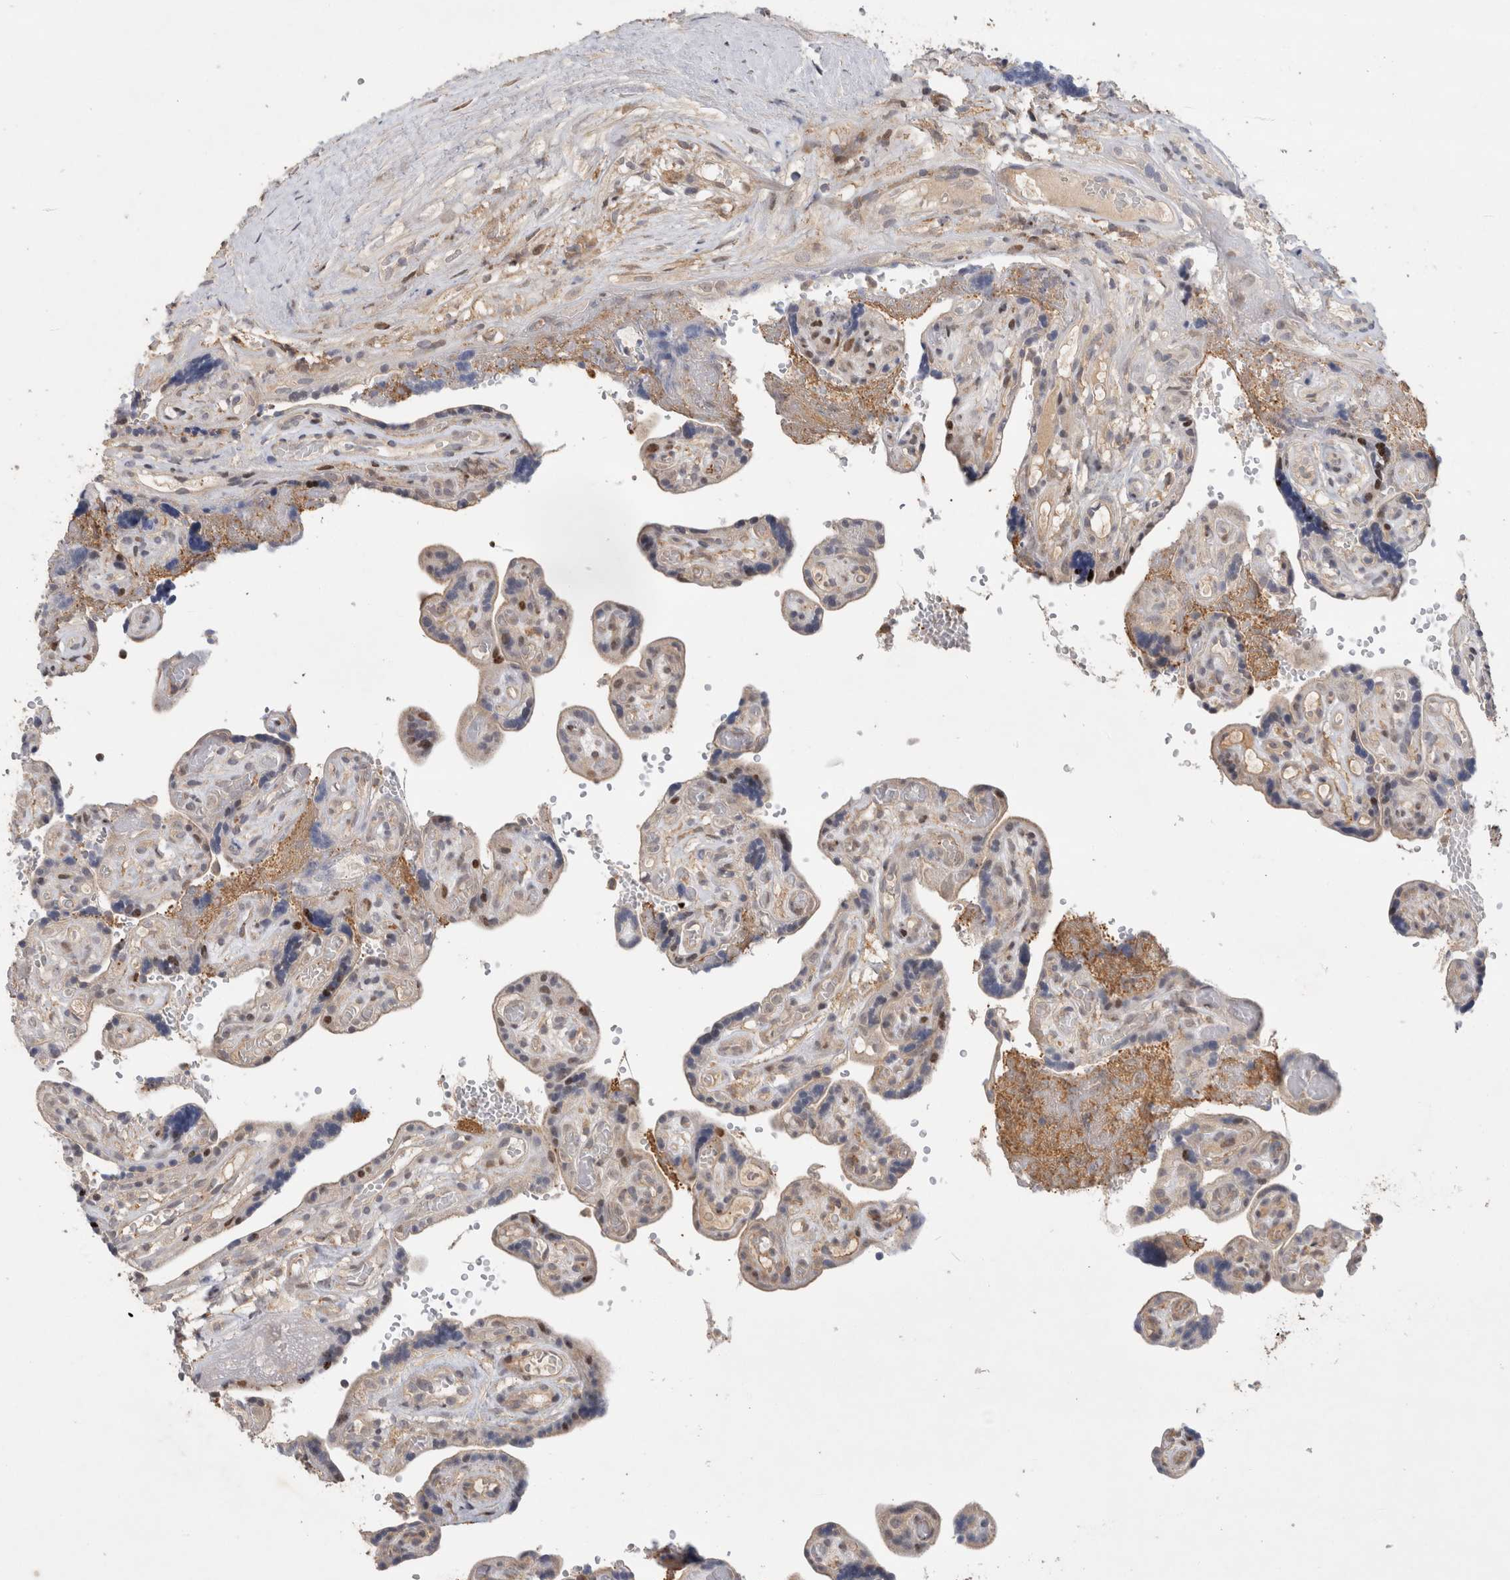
{"staining": {"intensity": "moderate", "quantity": "25%-75%", "location": "cytoplasmic/membranous,nuclear"}, "tissue": "placenta", "cell_type": "Decidual cells", "image_type": "normal", "snomed": [{"axis": "morphology", "description": "Normal tissue, NOS"}, {"axis": "topography", "description": "Placenta"}], "caption": "A micrograph of placenta stained for a protein reveals moderate cytoplasmic/membranous,nuclear brown staining in decidual cells. (IHC, brightfield microscopy, high magnification).", "gene": "C8orf58", "patient": {"sex": "female", "age": 30}}